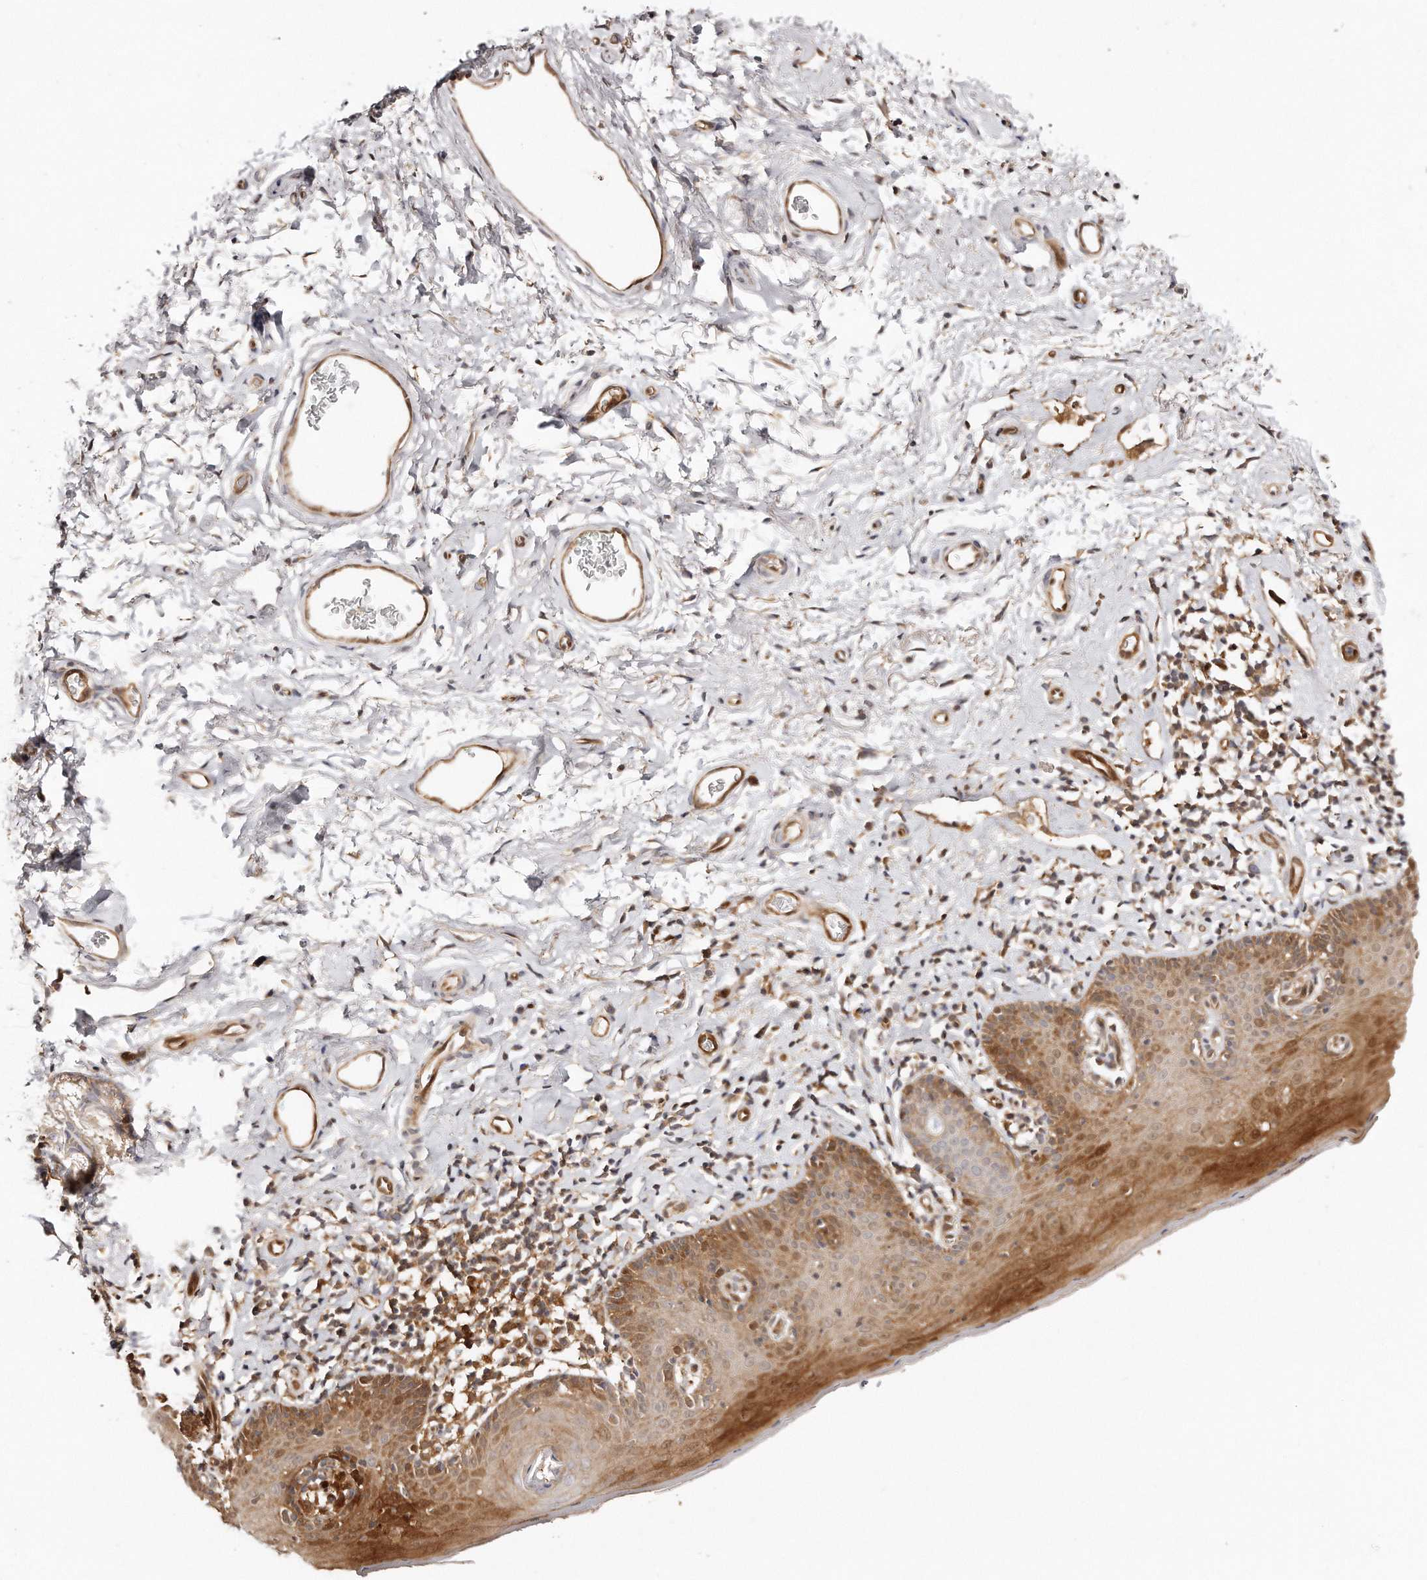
{"staining": {"intensity": "moderate", "quantity": "25%-75%", "location": "cytoplasmic/membranous"}, "tissue": "skin", "cell_type": "Epidermal cells", "image_type": "normal", "snomed": [{"axis": "morphology", "description": "Normal tissue, NOS"}, {"axis": "topography", "description": "Vulva"}], "caption": "A histopathology image of human skin stained for a protein shows moderate cytoplasmic/membranous brown staining in epidermal cells.", "gene": "GBP4", "patient": {"sex": "female", "age": 66}}